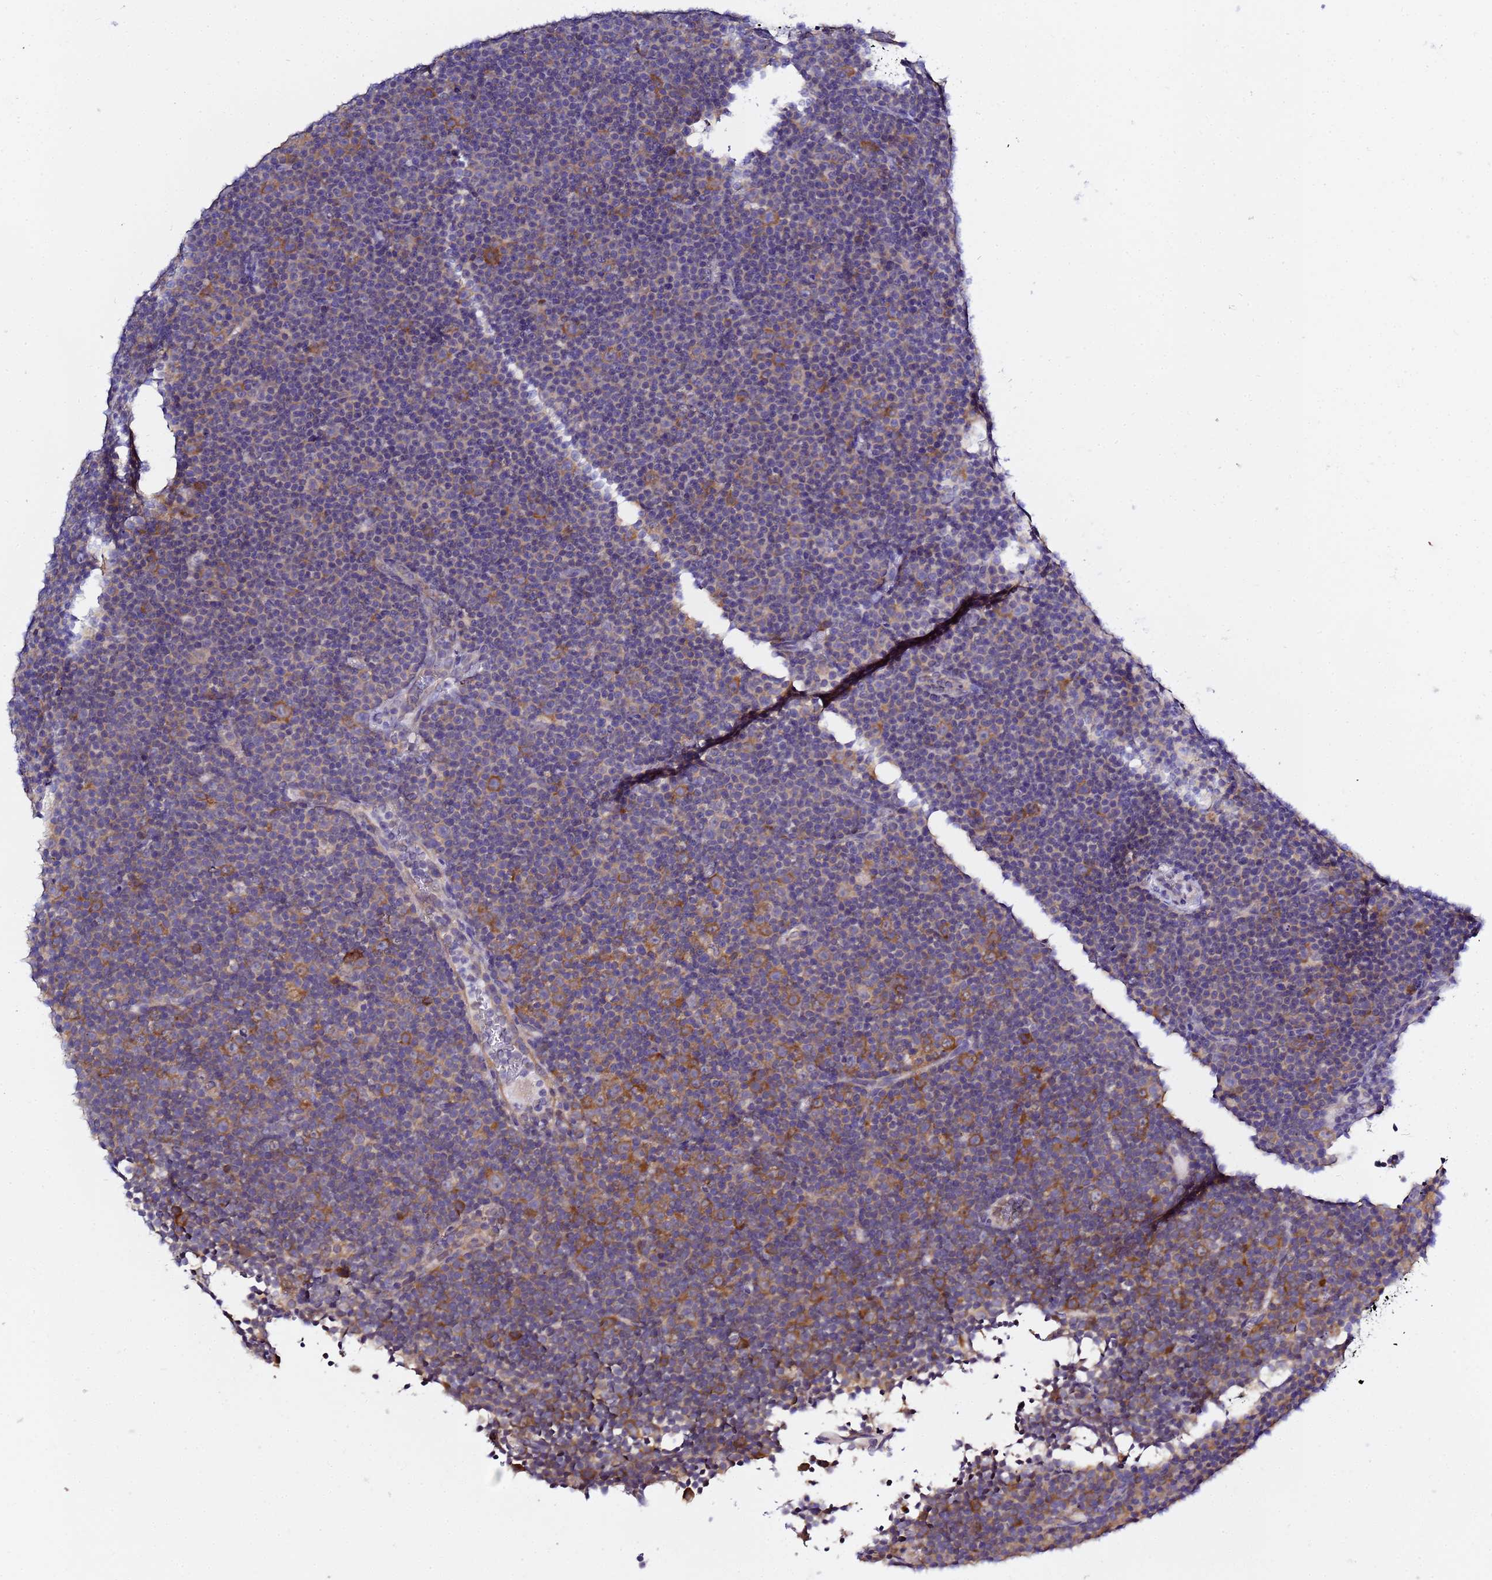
{"staining": {"intensity": "moderate", "quantity": "<25%", "location": "cytoplasmic/membranous"}, "tissue": "lymphoma", "cell_type": "Tumor cells", "image_type": "cancer", "snomed": [{"axis": "morphology", "description": "Malignant lymphoma, non-Hodgkin's type, Low grade"}, {"axis": "topography", "description": "Lymph node"}], "caption": "Low-grade malignant lymphoma, non-Hodgkin's type stained with IHC displays moderate cytoplasmic/membranous positivity in approximately <25% of tumor cells. The protein is stained brown, and the nuclei are stained in blue (DAB (3,3'-diaminobenzidine) IHC with brightfield microscopy, high magnification).", "gene": "LENG1", "patient": {"sex": "female", "age": 67}}